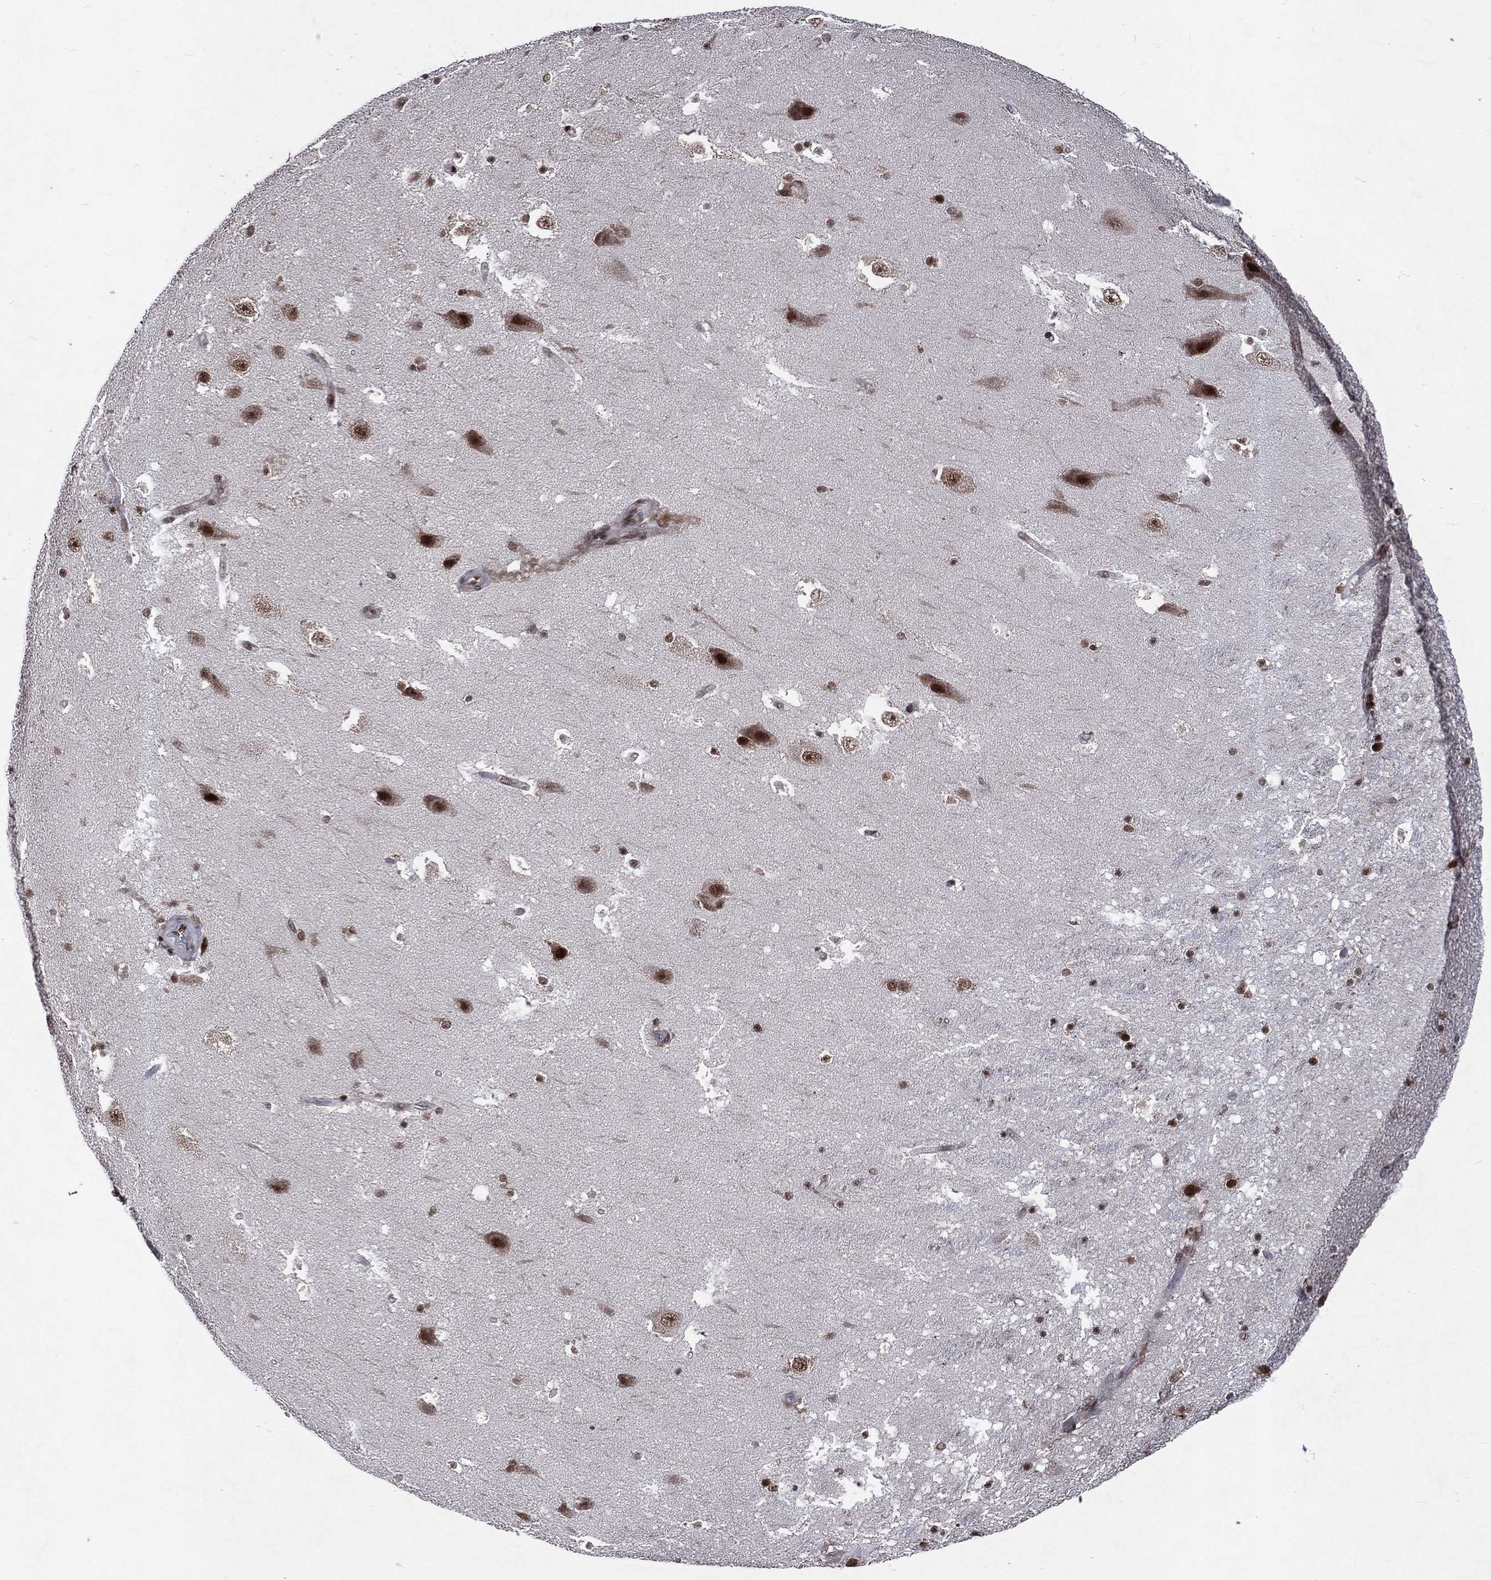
{"staining": {"intensity": "strong", "quantity": "25%-75%", "location": "nuclear"}, "tissue": "hippocampus", "cell_type": "Glial cells", "image_type": "normal", "snomed": [{"axis": "morphology", "description": "Normal tissue, NOS"}, {"axis": "topography", "description": "Hippocampus"}], "caption": "A high amount of strong nuclear expression is appreciated in about 25%-75% of glial cells in benign hippocampus.", "gene": "DMAP1", "patient": {"sex": "male", "age": 51}}